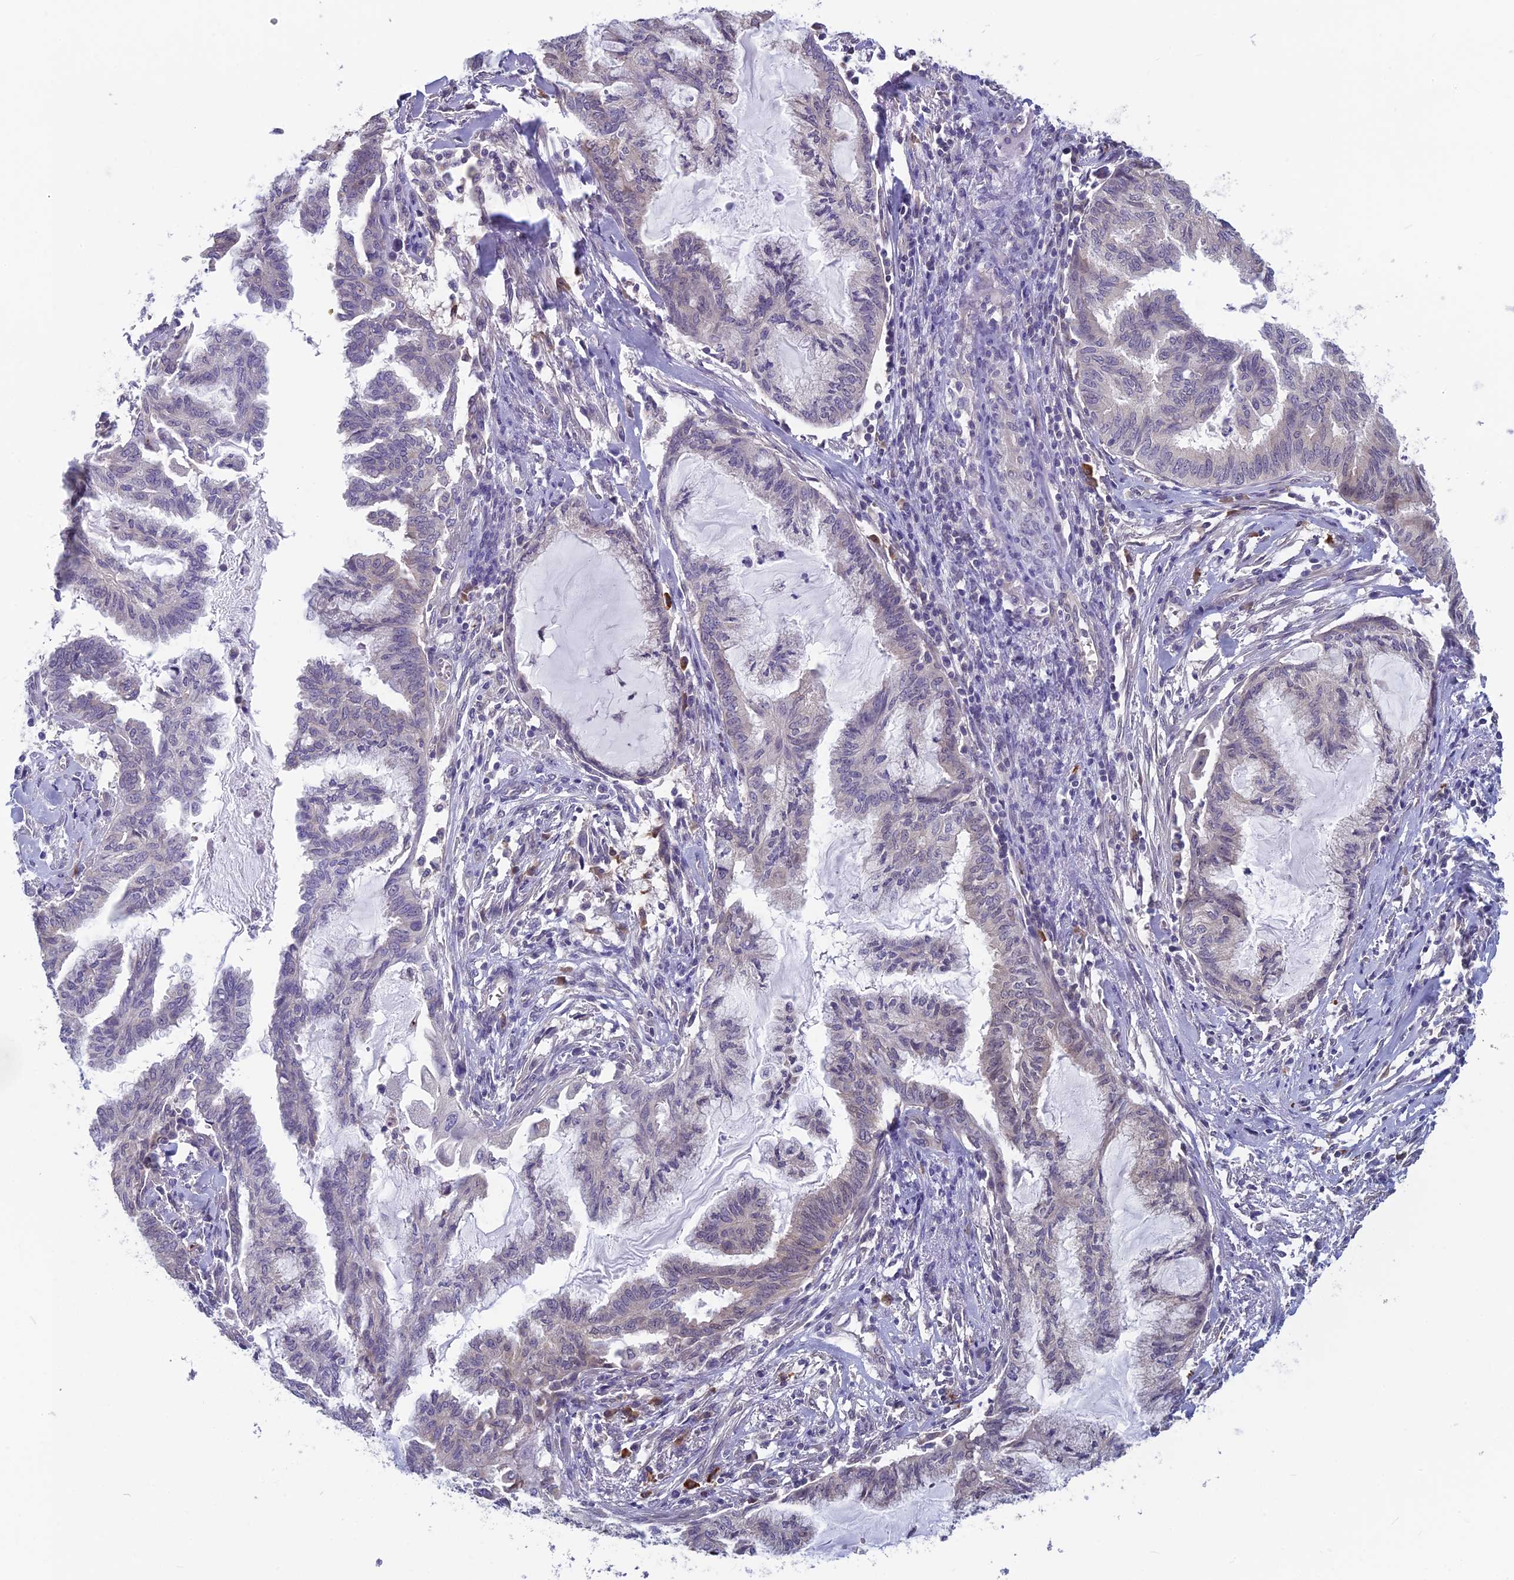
{"staining": {"intensity": "negative", "quantity": "none", "location": "none"}, "tissue": "endometrial cancer", "cell_type": "Tumor cells", "image_type": "cancer", "snomed": [{"axis": "morphology", "description": "Adenocarcinoma, NOS"}, {"axis": "topography", "description": "Endometrium"}], "caption": "Protein analysis of endometrial adenocarcinoma displays no significant expression in tumor cells.", "gene": "MRI1", "patient": {"sex": "female", "age": 86}}